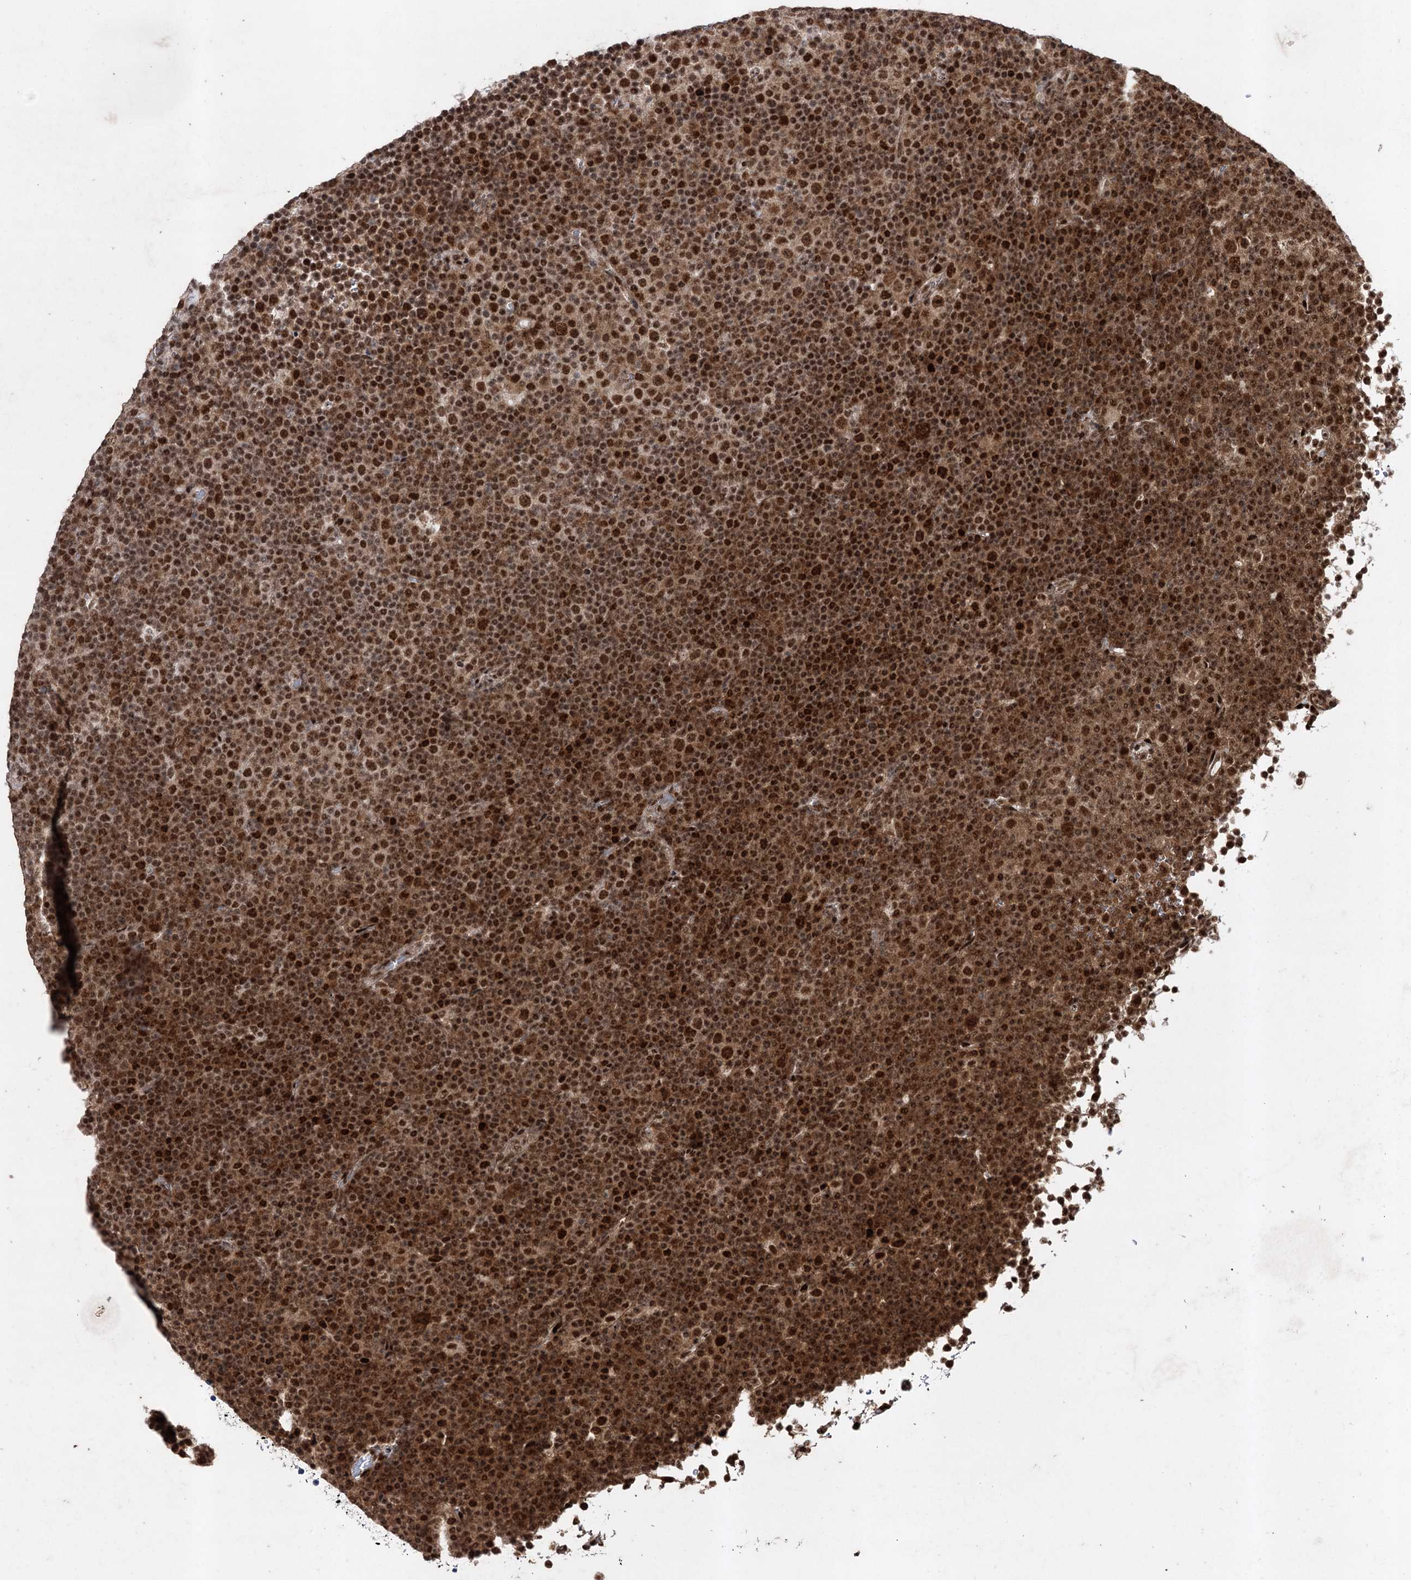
{"staining": {"intensity": "strong", "quantity": ">75%", "location": "nuclear"}, "tissue": "lymphoma", "cell_type": "Tumor cells", "image_type": "cancer", "snomed": [{"axis": "morphology", "description": "Malignant lymphoma, non-Hodgkin's type, Low grade"}, {"axis": "topography", "description": "Lymph node"}], "caption": "IHC photomicrograph of lymphoma stained for a protein (brown), which demonstrates high levels of strong nuclear positivity in approximately >75% of tumor cells.", "gene": "PDCD4", "patient": {"sex": "female", "age": 67}}